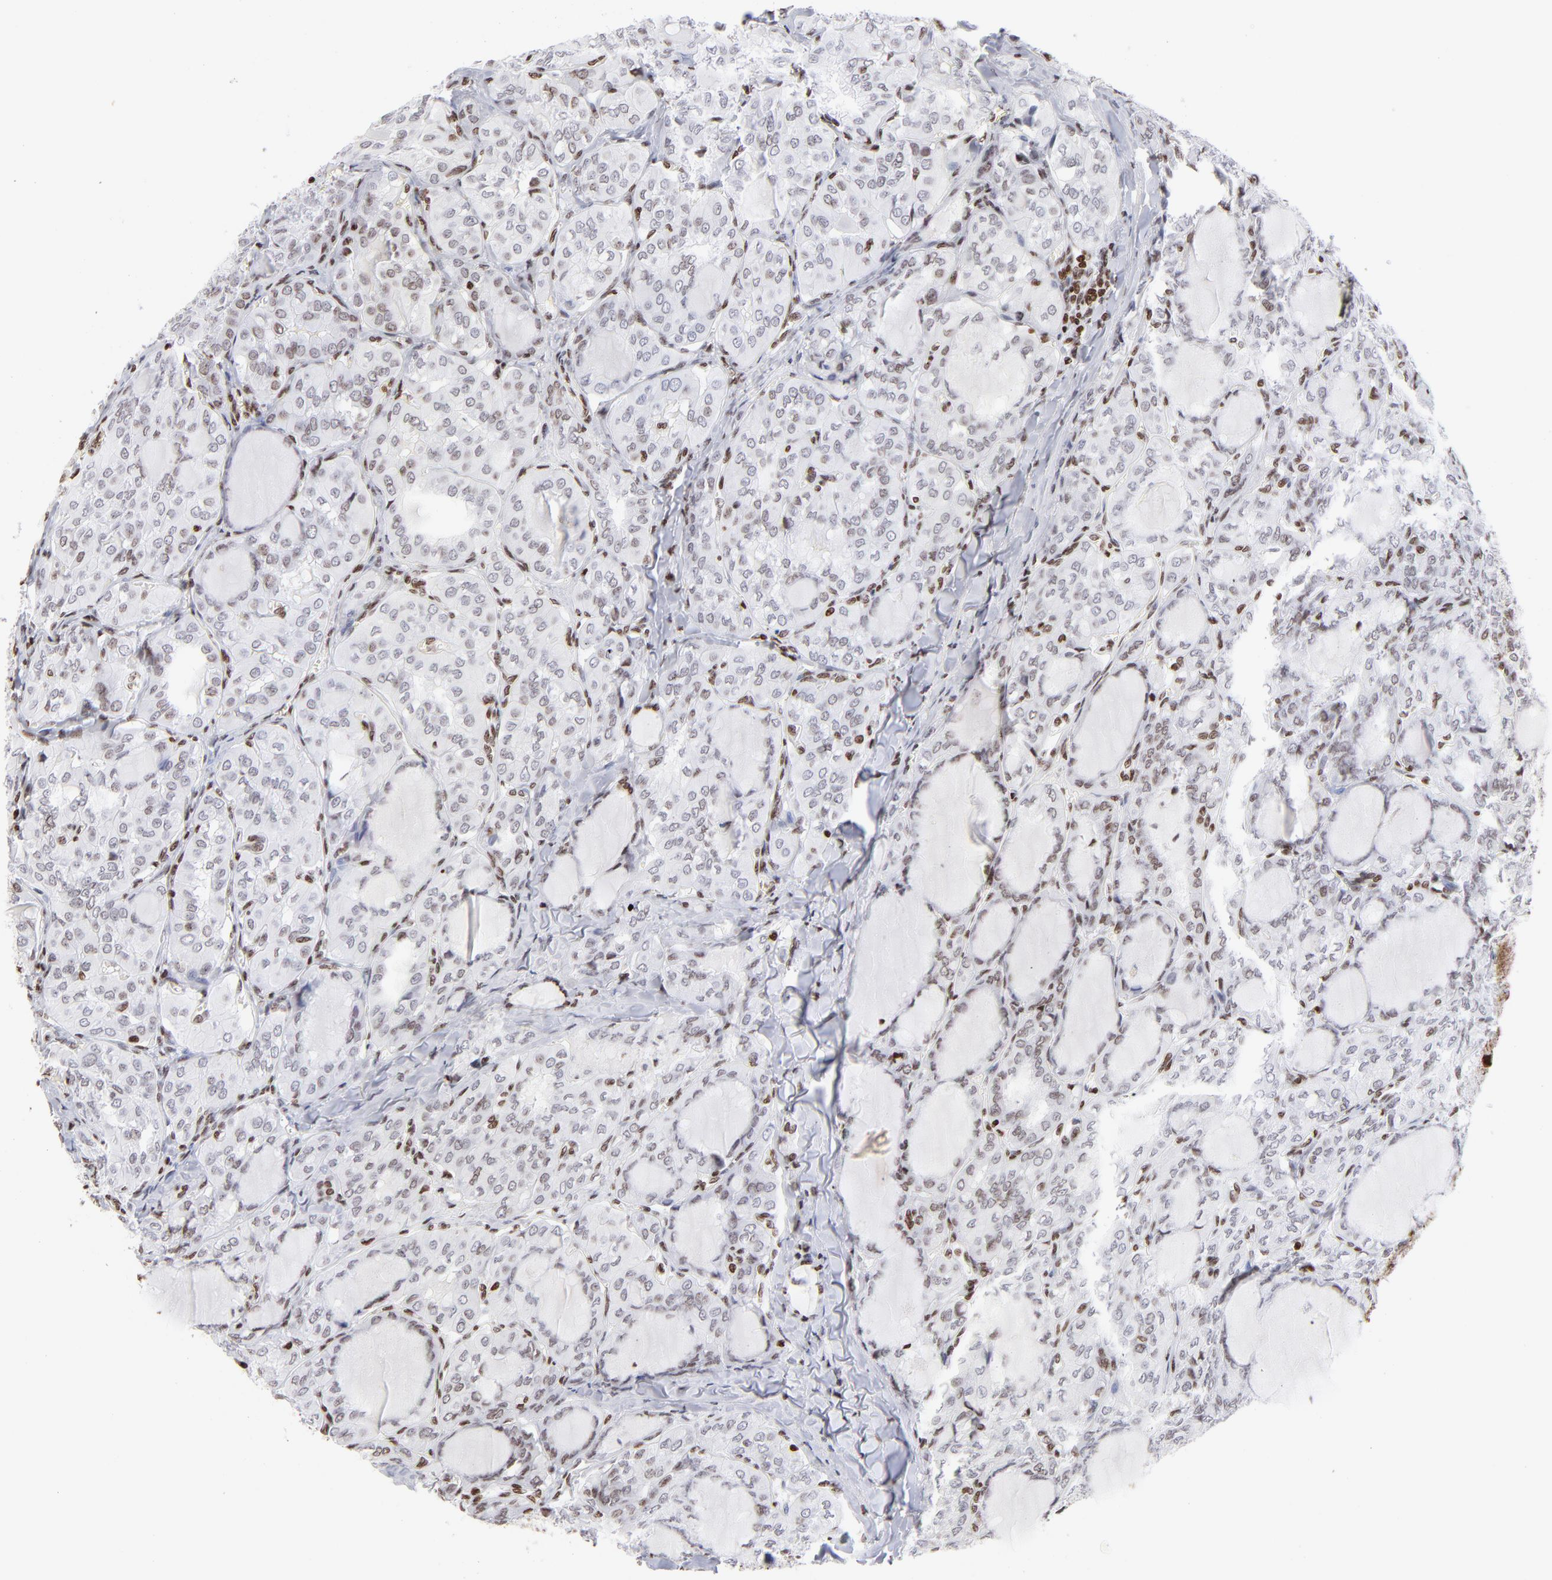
{"staining": {"intensity": "weak", "quantity": "<25%", "location": "nuclear"}, "tissue": "thyroid cancer", "cell_type": "Tumor cells", "image_type": "cancer", "snomed": [{"axis": "morphology", "description": "Papillary adenocarcinoma, NOS"}, {"axis": "topography", "description": "Thyroid gland"}], "caption": "This is a photomicrograph of immunohistochemistry staining of thyroid cancer, which shows no expression in tumor cells. Nuclei are stained in blue.", "gene": "RTL4", "patient": {"sex": "male", "age": 20}}